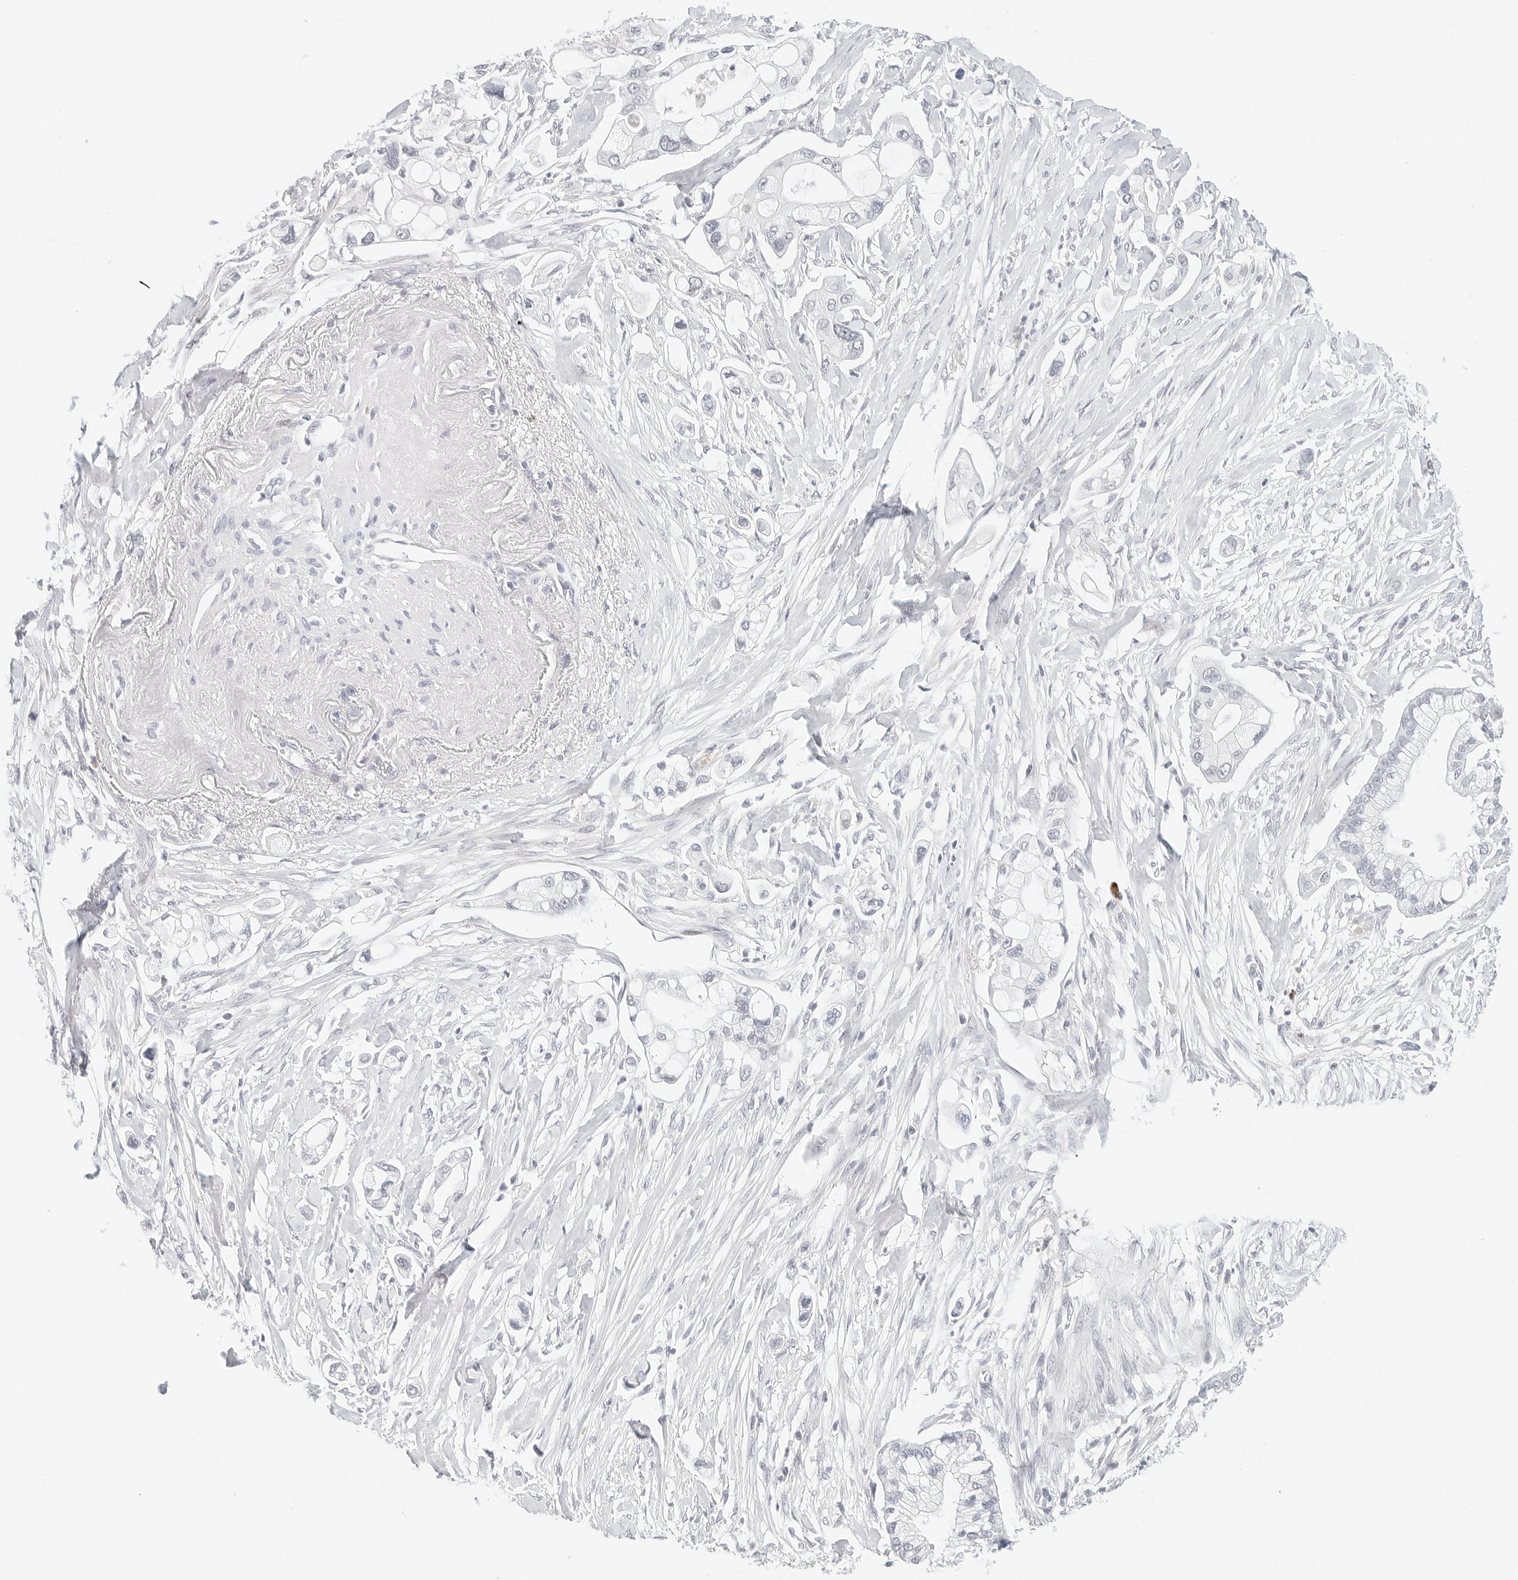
{"staining": {"intensity": "negative", "quantity": "none", "location": "none"}, "tissue": "pancreatic cancer", "cell_type": "Tumor cells", "image_type": "cancer", "snomed": [{"axis": "morphology", "description": "Adenocarcinoma, NOS"}, {"axis": "topography", "description": "Pancreas"}], "caption": "Immunohistochemistry photomicrograph of neoplastic tissue: human pancreatic cancer stained with DAB reveals no significant protein positivity in tumor cells.", "gene": "PARP10", "patient": {"sex": "male", "age": 68}}